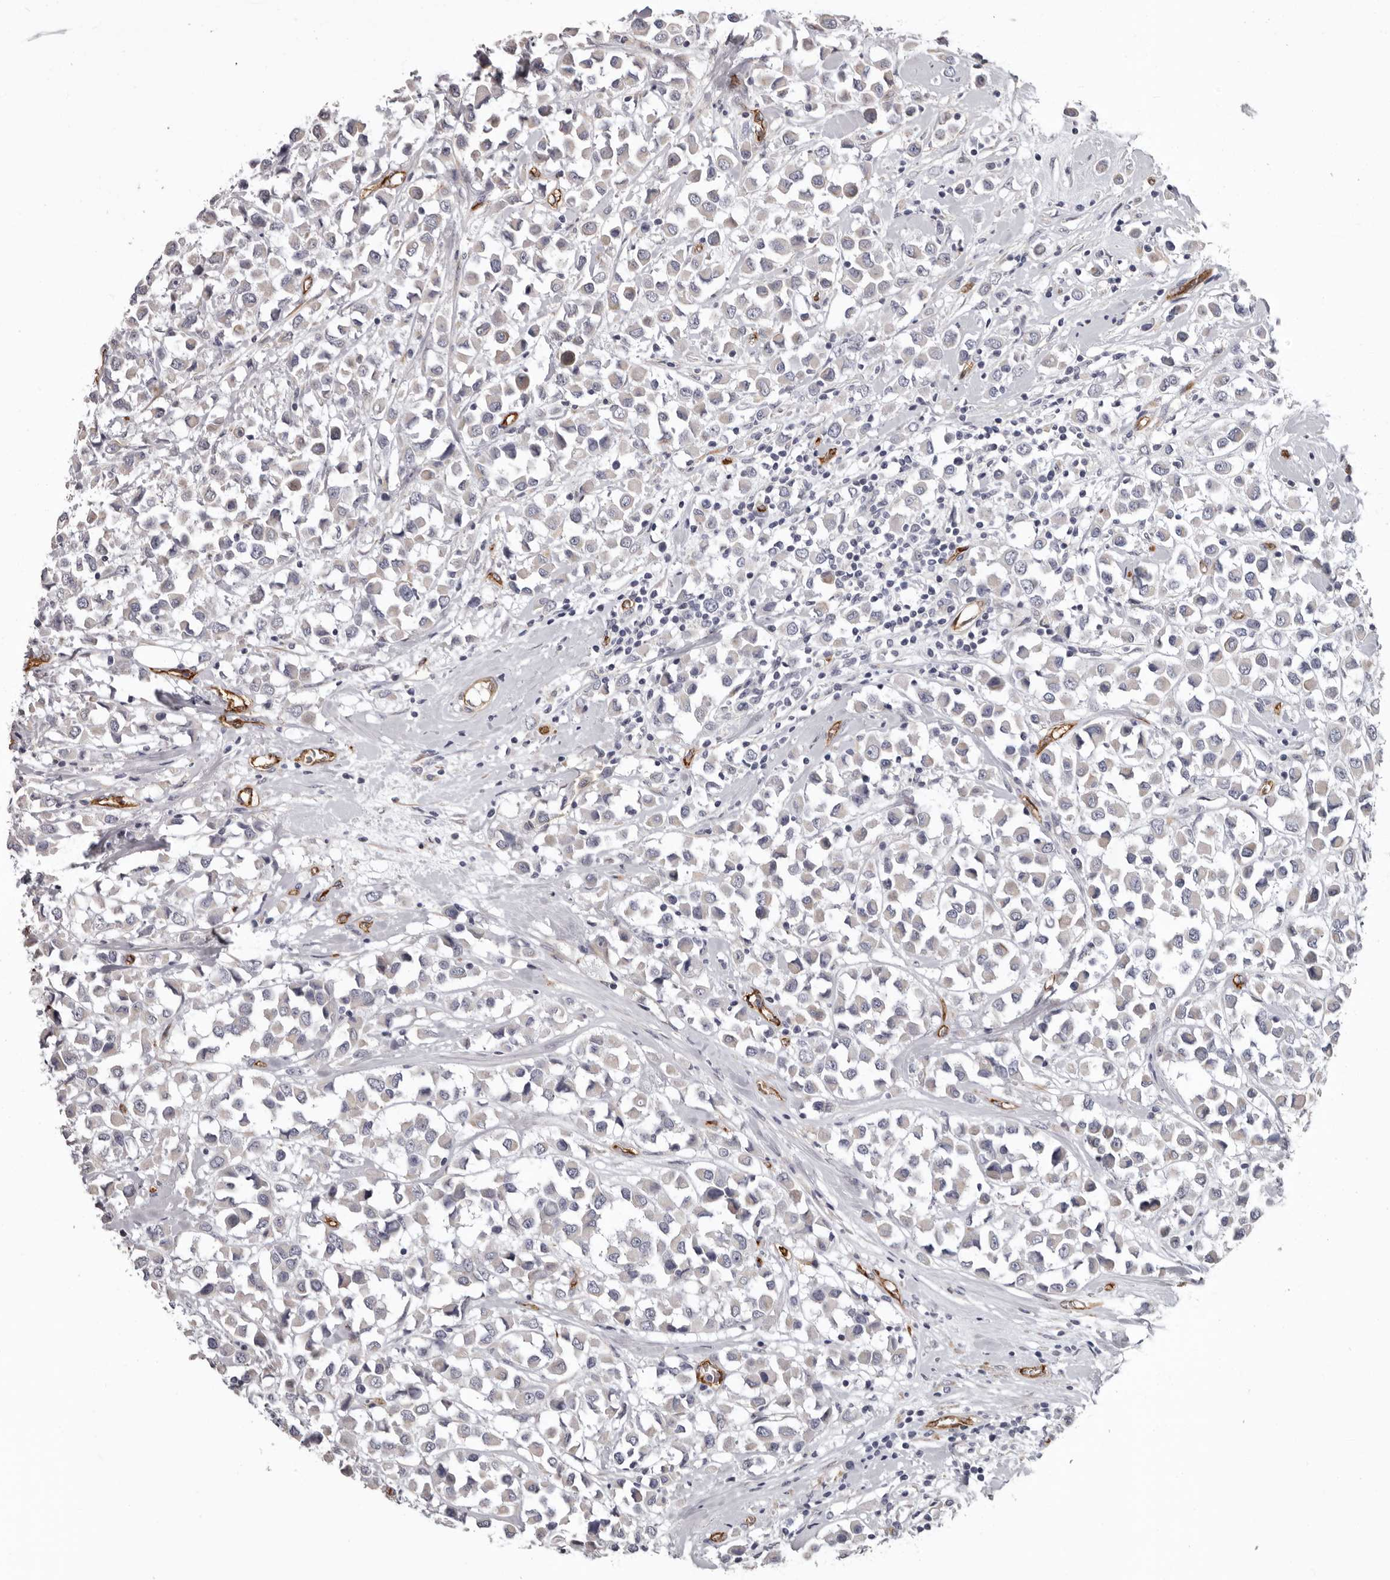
{"staining": {"intensity": "negative", "quantity": "none", "location": "none"}, "tissue": "breast cancer", "cell_type": "Tumor cells", "image_type": "cancer", "snomed": [{"axis": "morphology", "description": "Duct carcinoma"}, {"axis": "topography", "description": "Breast"}], "caption": "DAB immunohistochemical staining of human breast intraductal carcinoma demonstrates no significant expression in tumor cells.", "gene": "ADGRL4", "patient": {"sex": "female", "age": 61}}